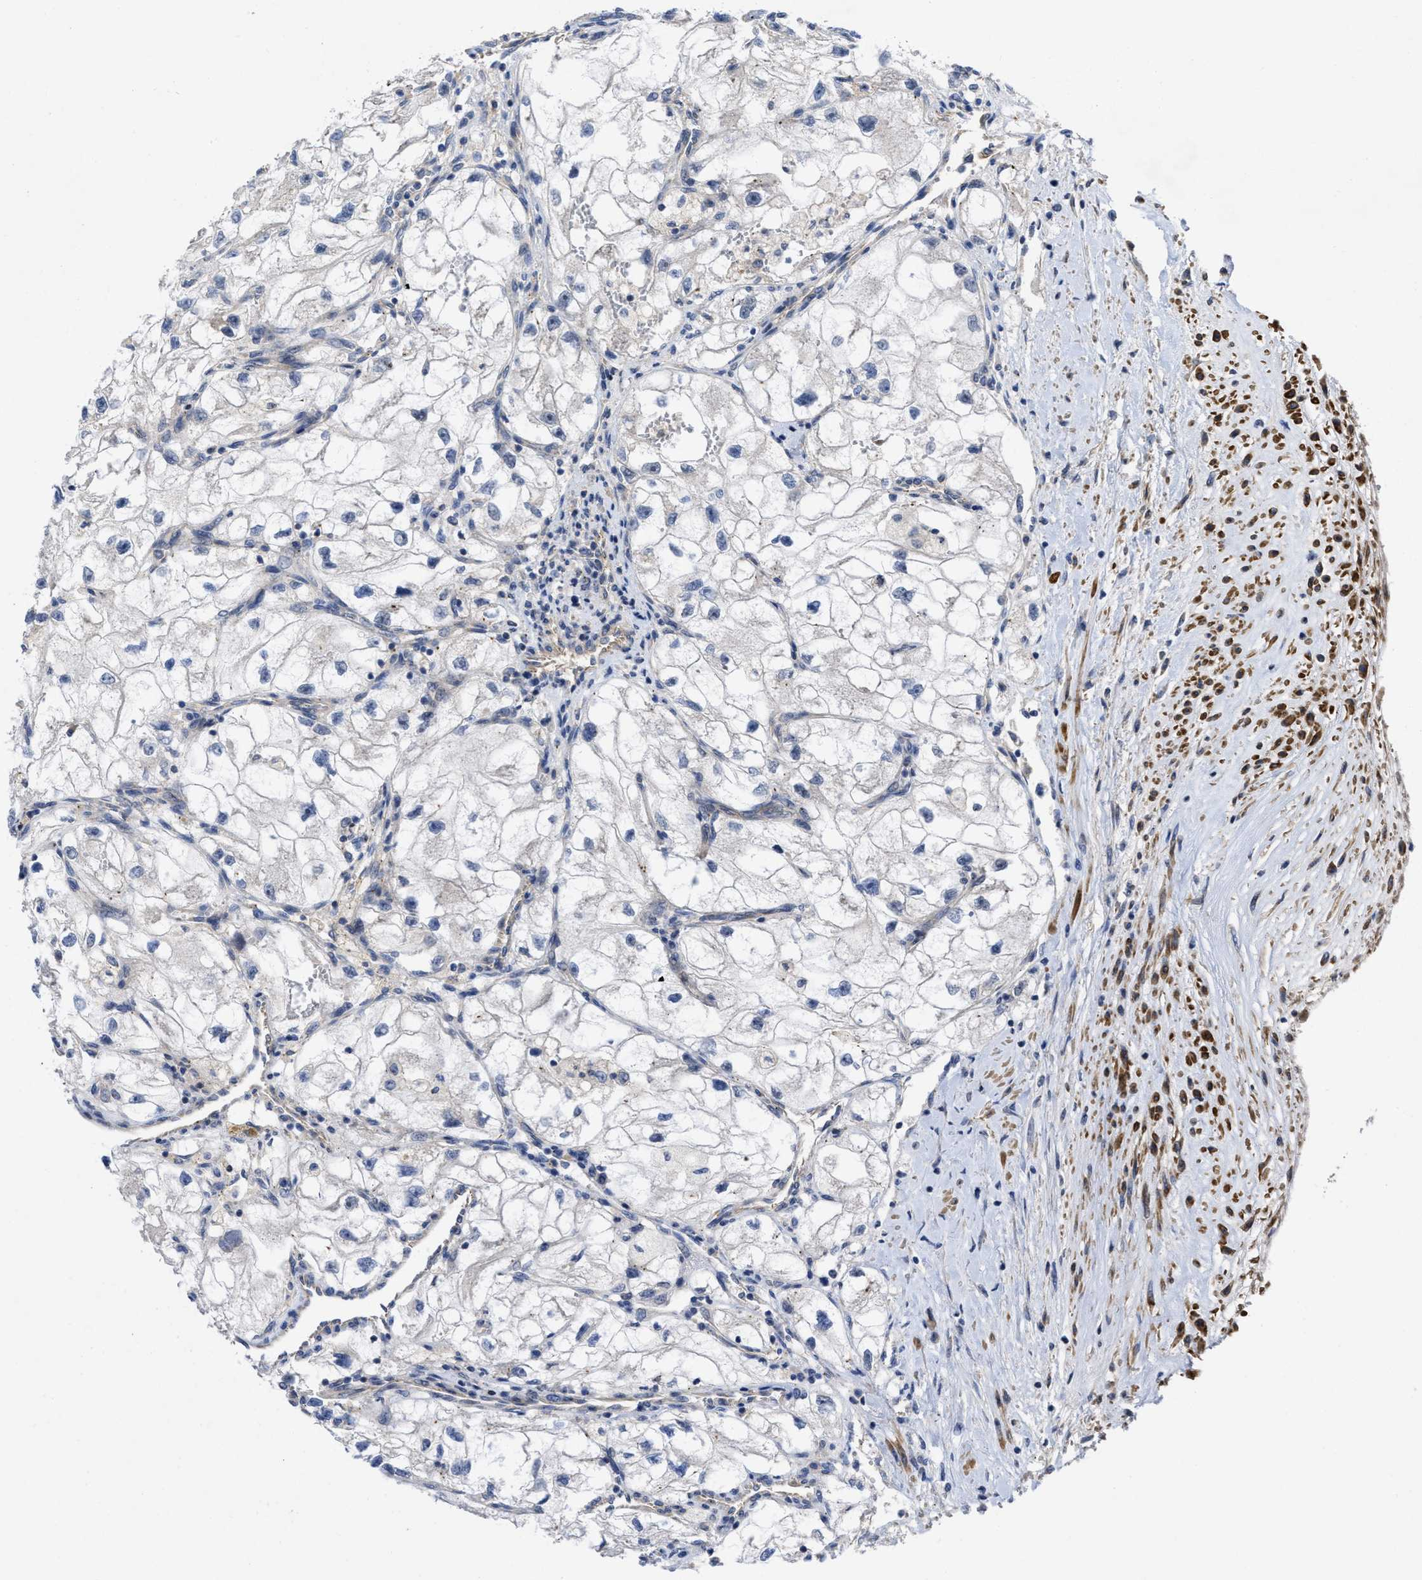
{"staining": {"intensity": "negative", "quantity": "none", "location": "none"}, "tissue": "renal cancer", "cell_type": "Tumor cells", "image_type": "cancer", "snomed": [{"axis": "morphology", "description": "Adenocarcinoma, NOS"}, {"axis": "topography", "description": "Kidney"}], "caption": "A high-resolution micrograph shows IHC staining of adenocarcinoma (renal), which exhibits no significant positivity in tumor cells.", "gene": "ARHGEF26", "patient": {"sex": "female", "age": 70}}